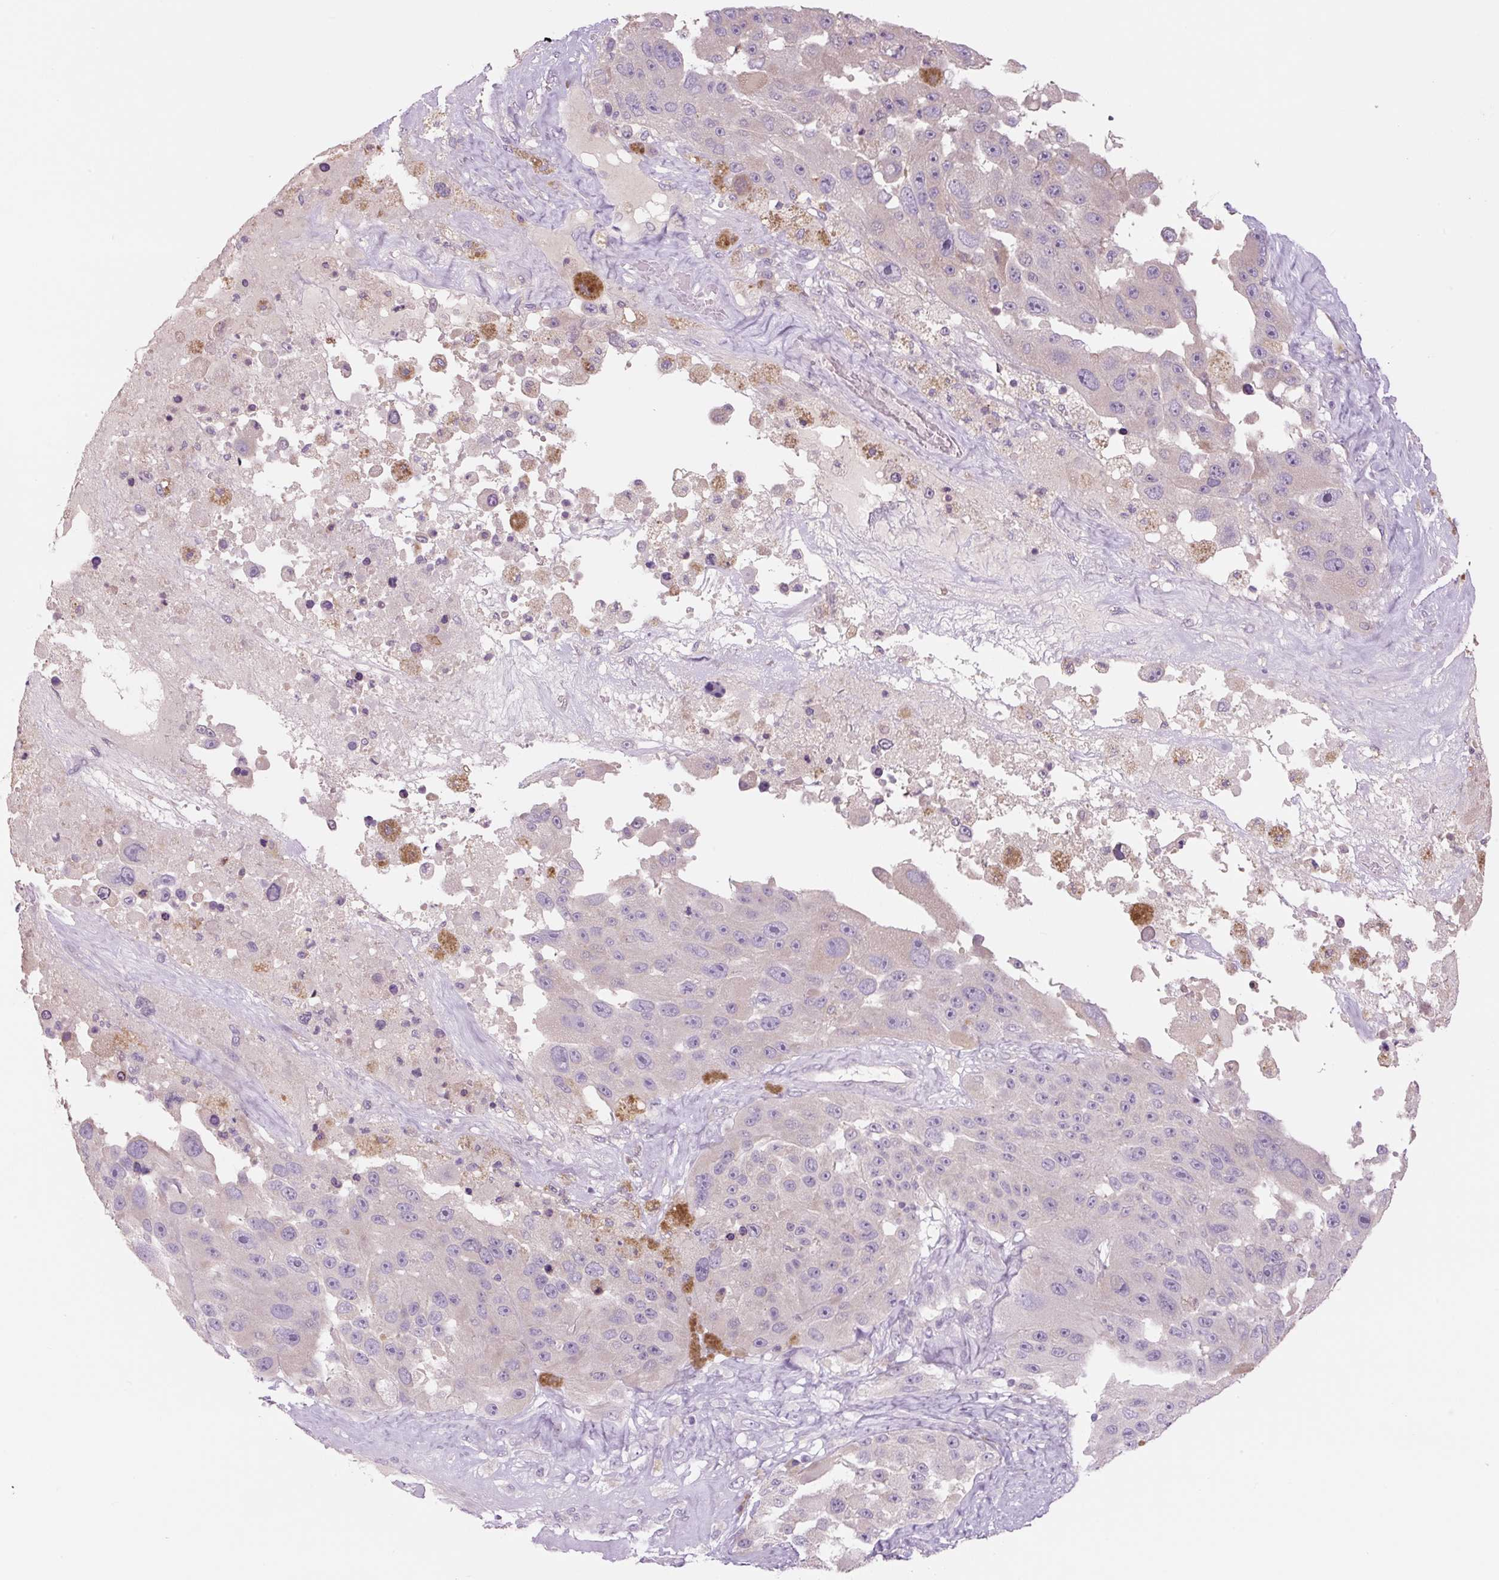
{"staining": {"intensity": "negative", "quantity": "none", "location": "none"}, "tissue": "melanoma", "cell_type": "Tumor cells", "image_type": "cancer", "snomed": [{"axis": "morphology", "description": "Malignant melanoma, Metastatic site"}, {"axis": "topography", "description": "Lymph node"}], "caption": "This is an immunohistochemistry histopathology image of human melanoma. There is no staining in tumor cells.", "gene": "TMEM100", "patient": {"sex": "male", "age": 62}}